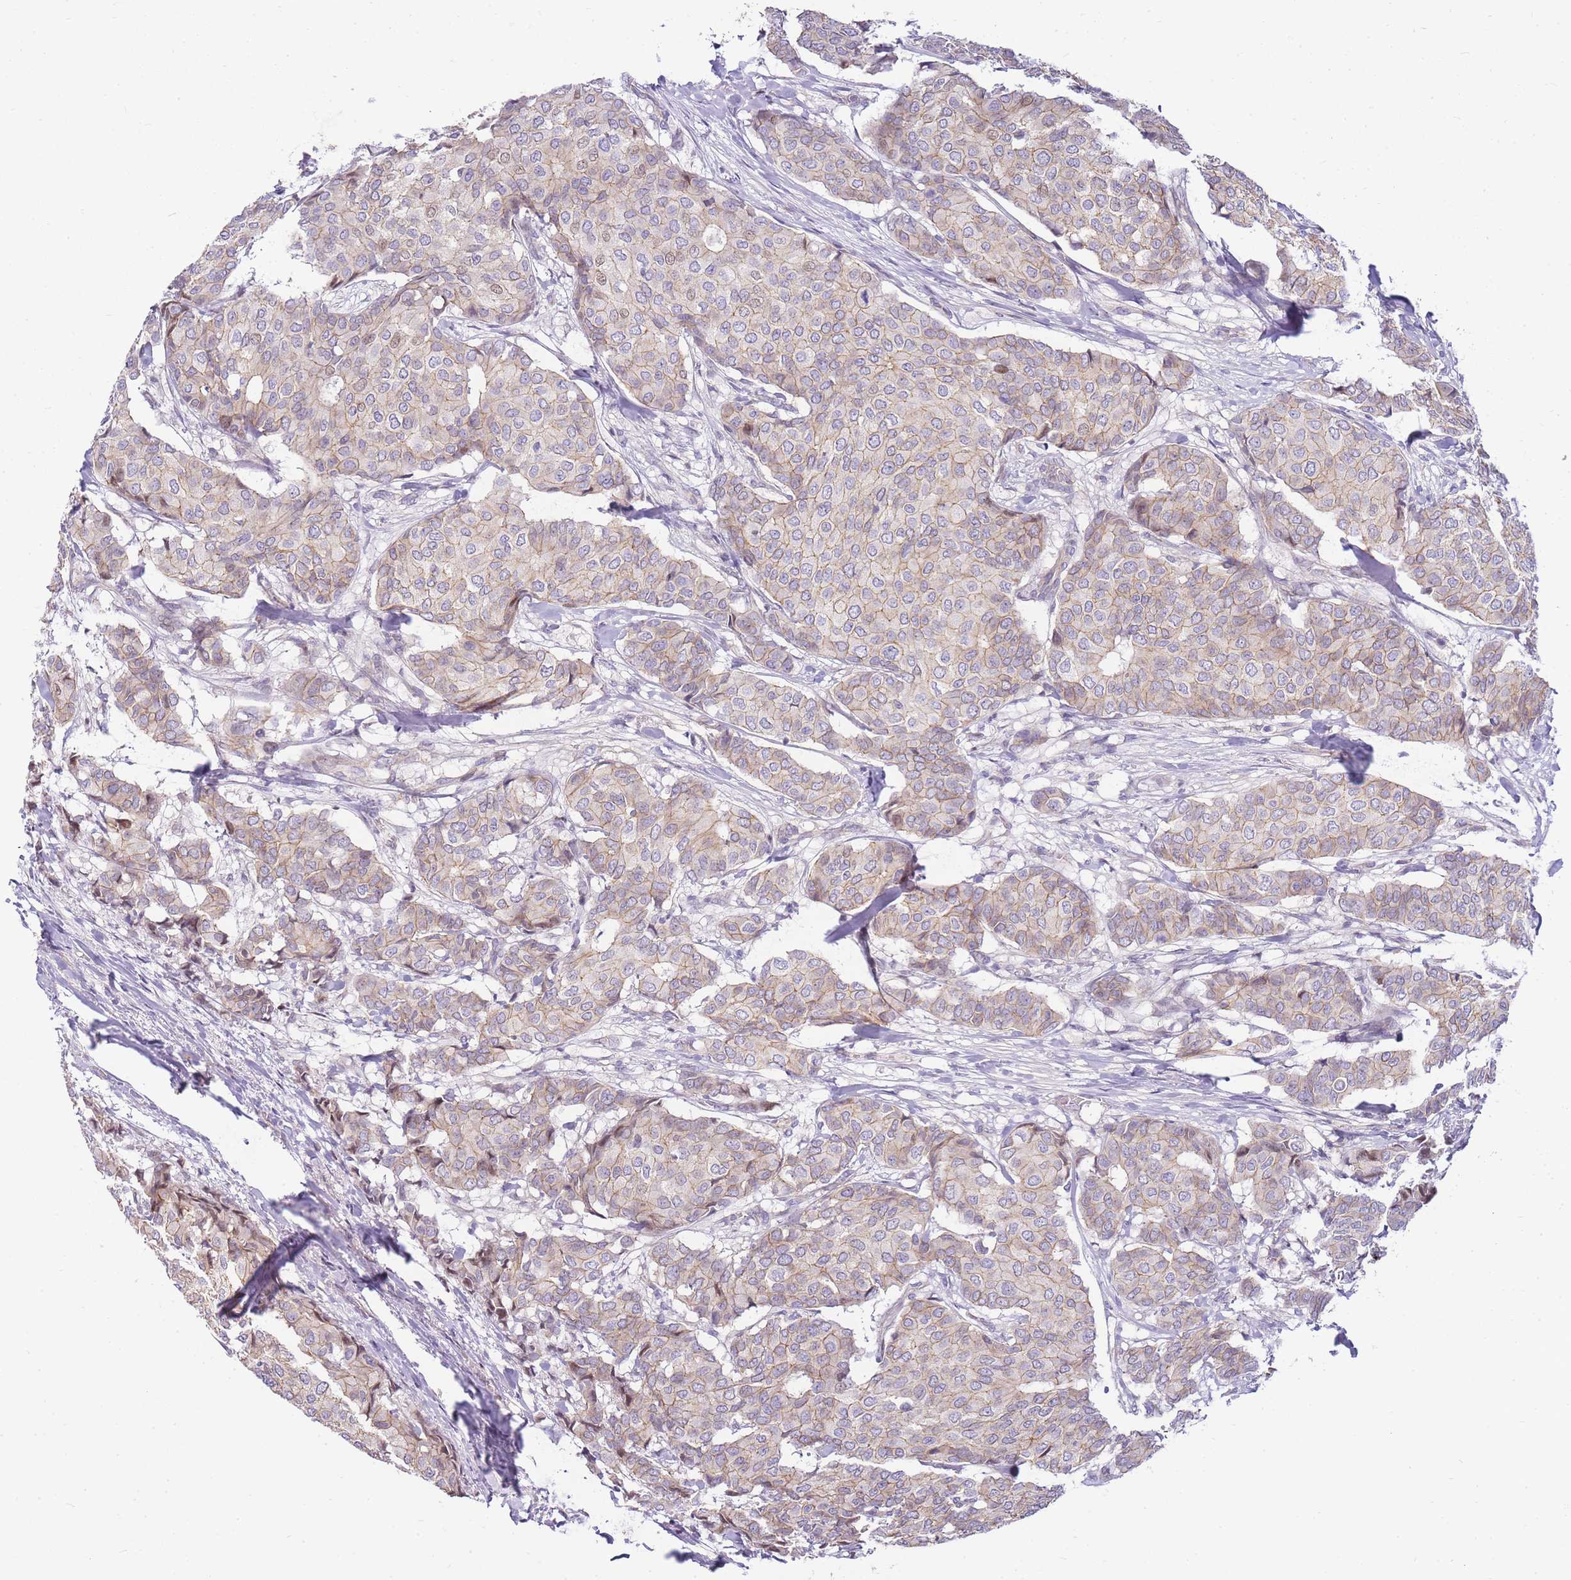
{"staining": {"intensity": "weak", "quantity": "25%-75%", "location": "cytoplasmic/membranous"}, "tissue": "breast cancer", "cell_type": "Tumor cells", "image_type": "cancer", "snomed": [{"axis": "morphology", "description": "Duct carcinoma"}, {"axis": "topography", "description": "Breast"}], "caption": "A brown stain shows weak cytoplasmic/membranous expression of a protein in human breast cancer tumor cells. (DAB IHC, brown staining for protein, blue staining for nuclei).", "gene": "CLBA1", "patient": {"sex": "female", "age": 75}}